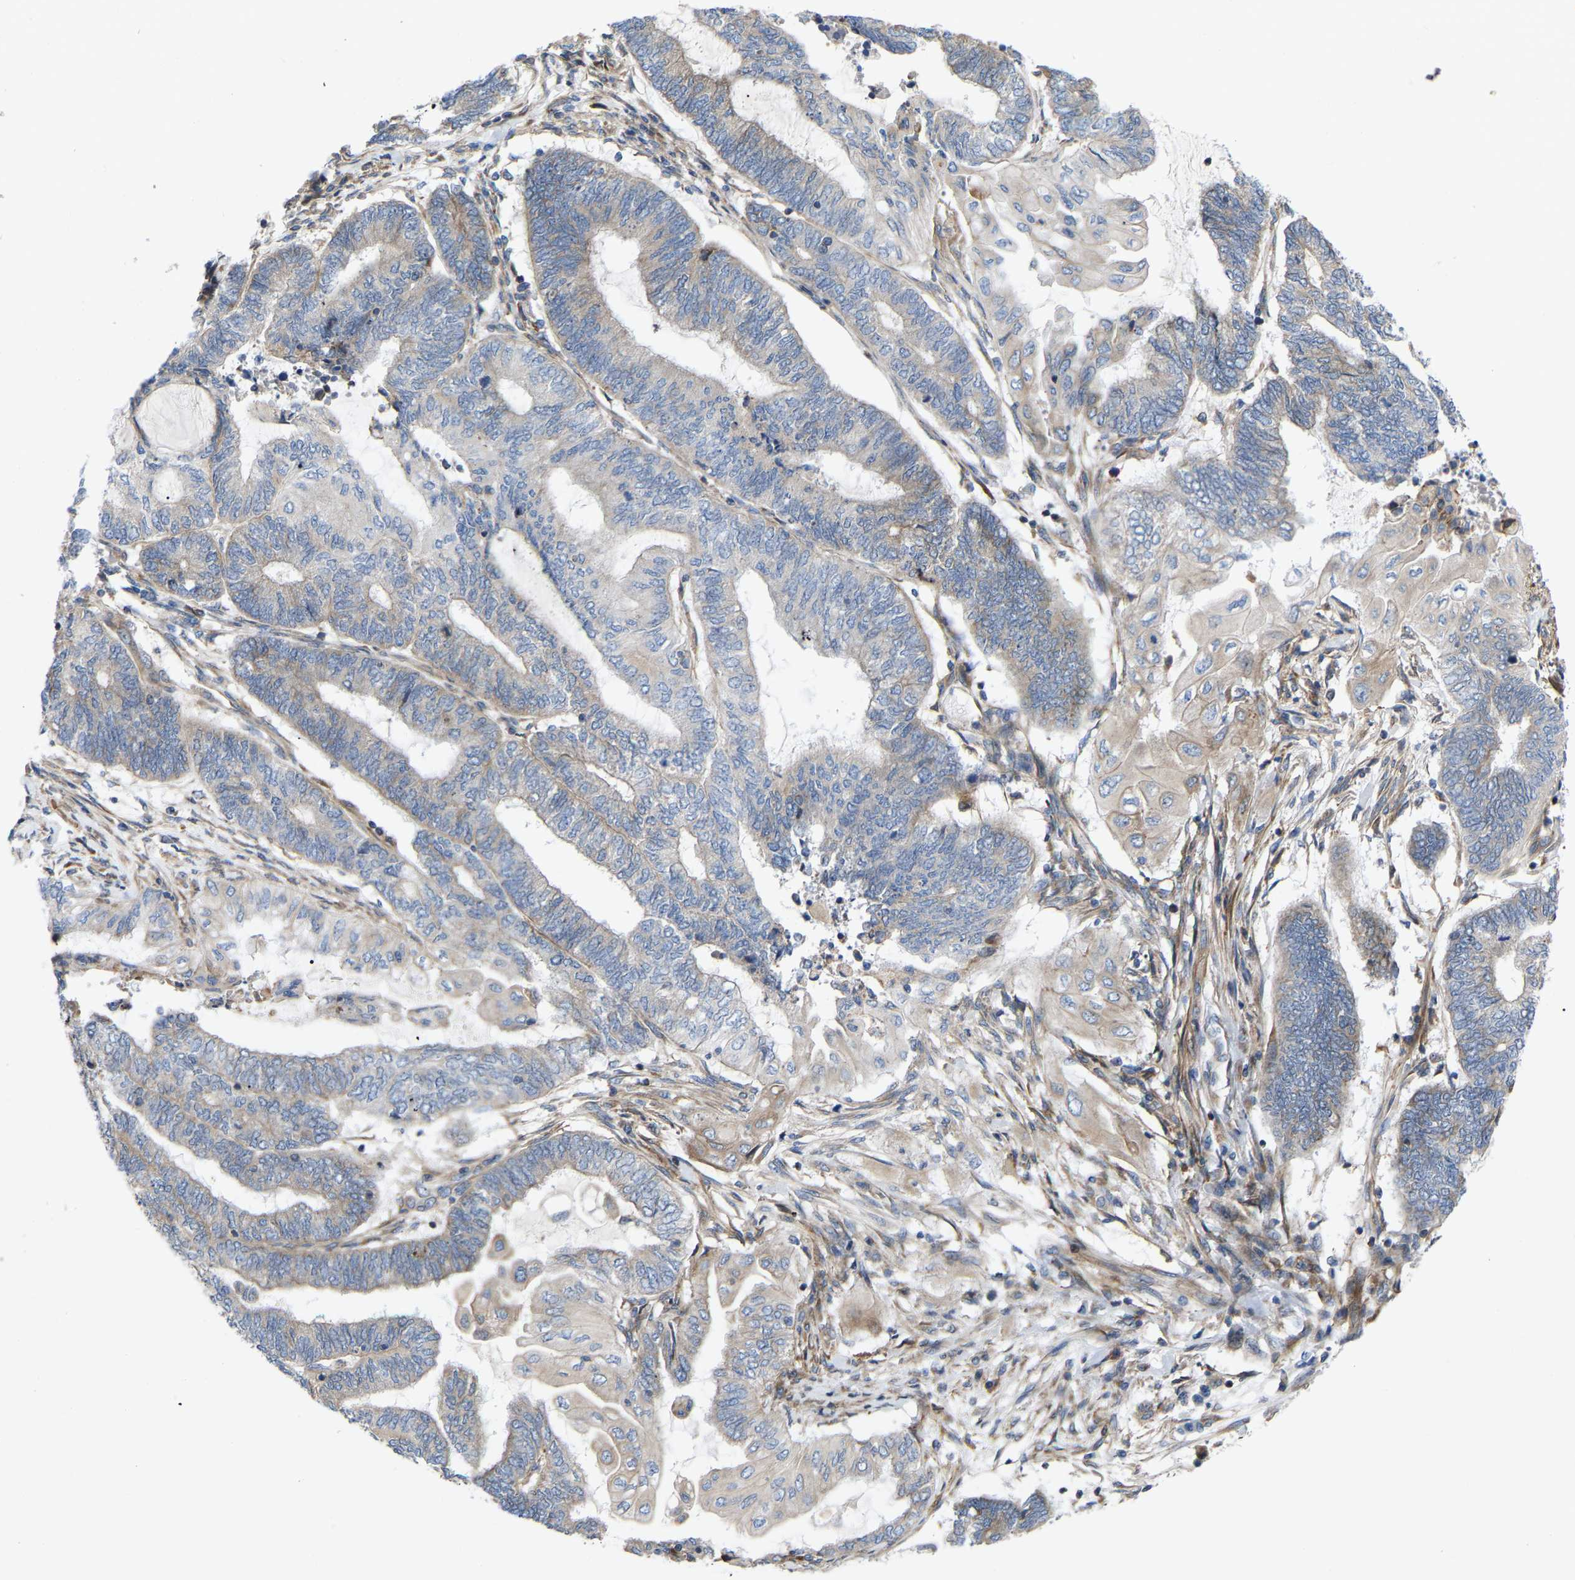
{"staining": {"intensity": "weak", "quantity": "<25%", "location": "cytoplasmic/membranous"}, "tissue": "endometrial cancer", "cell_type": "Tumor cells", "image_type": "cancer", "snomed": [{"axis": "morphology", "description": "Adenocarcinoma, NOS"}, {"axis": "topography", "description": "Uterus"}, {"axis": "topography", "description": "Endometrium"}], "caption": "This is a micrograph of immunohistochemistry staining of adenocarcinoma (endometrial), which shows no positivity in tumor cells.", "gene": "TOR1B", "patient": {"sex": "female", "age": 70}}